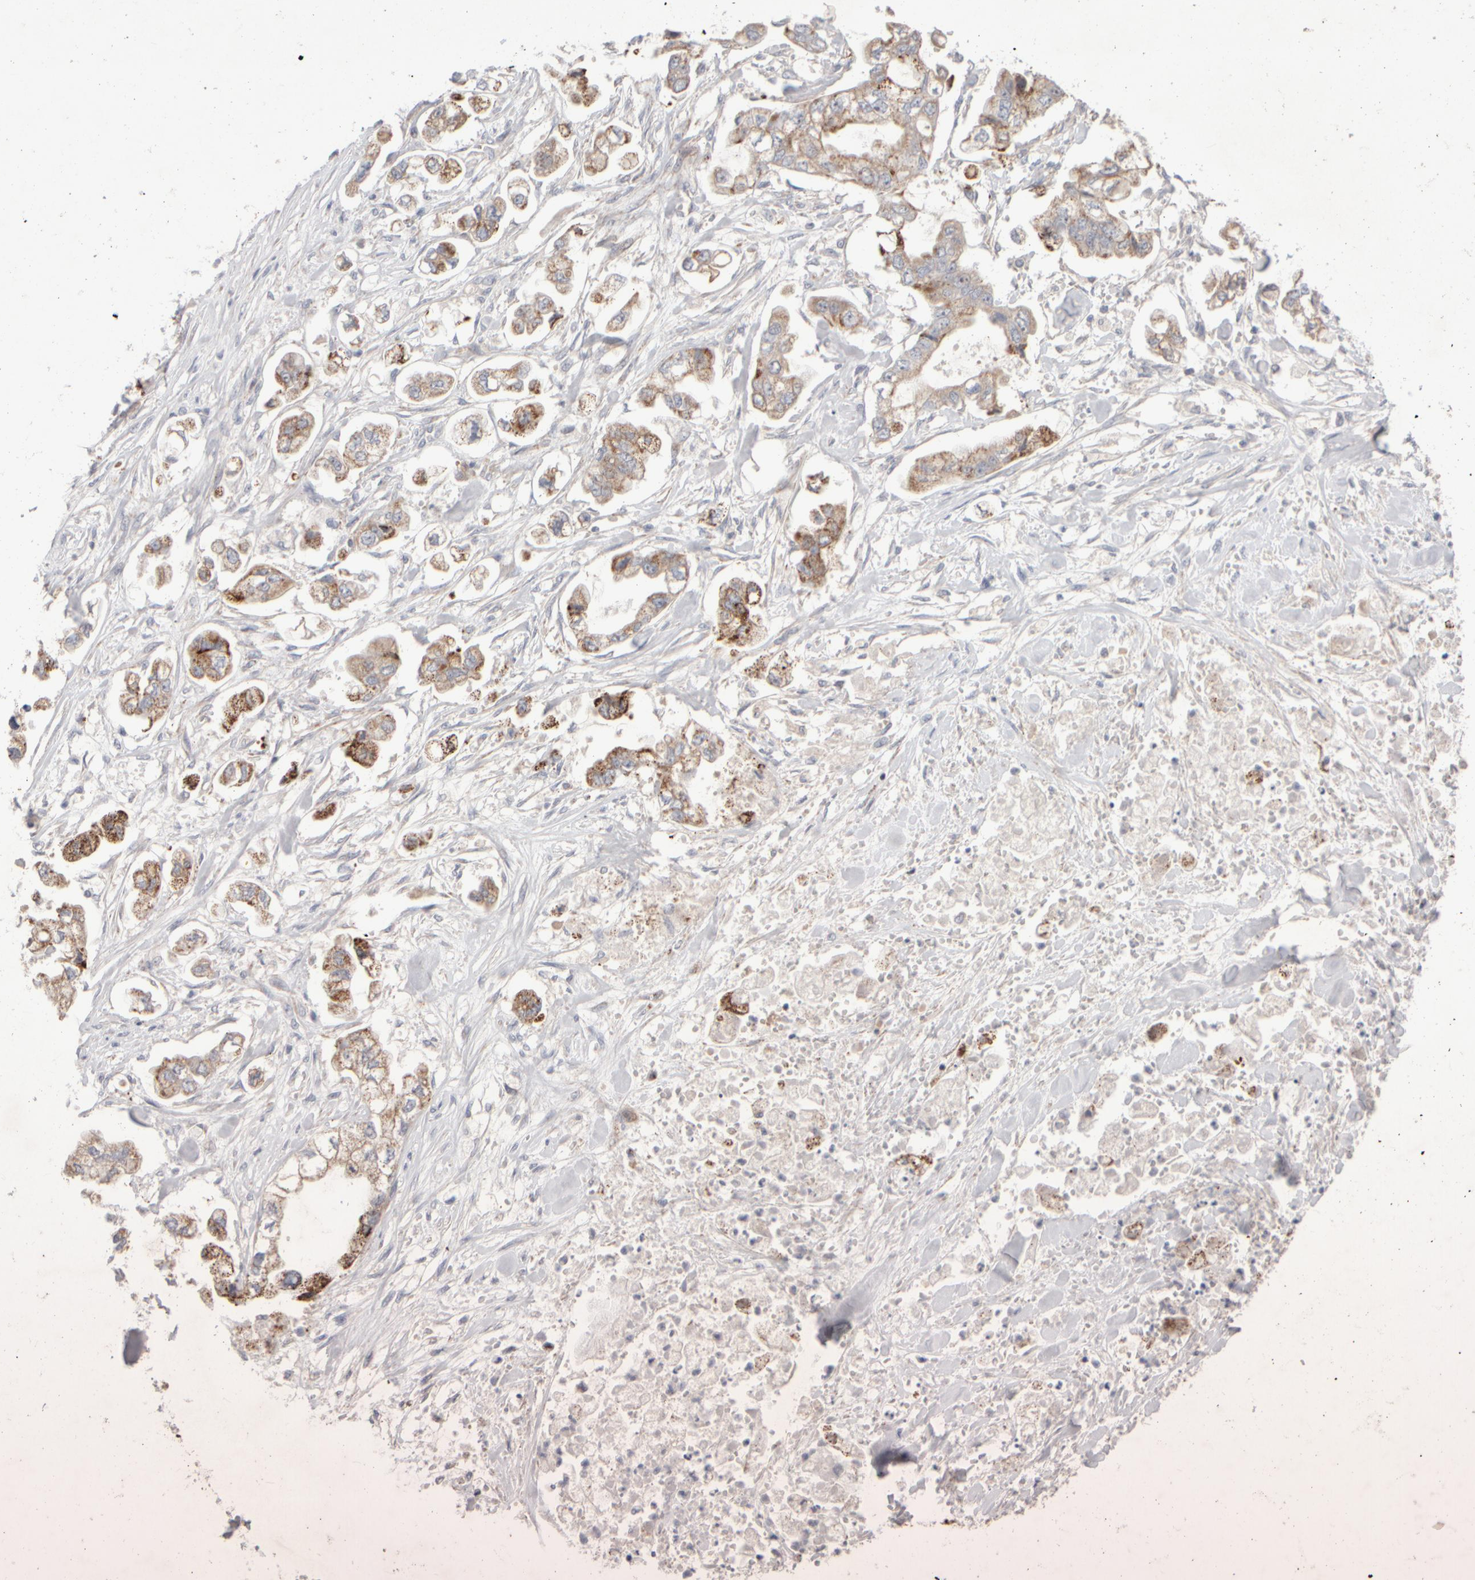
{"staining": {"intensity": "moderate", "quantity": ">75%", "location": "cytoplasmic/membranous"}, "tissue": "stomach cancer", "cell_type": "Tumor cells", "image_type": "cancer", "snomed": [{"axis": "morphology", "description": "Normal tissue, NOS"}, {"axis": "morphology", "description": "Adenocarcinoma, NOS"}, {"axis": "topography", "description": "Stomach"}], "caption": "Moderate cytoplasmic/membranous expression is identified in about >75% of tumor cells in stomach cancer.", "gene": "CHADL", "patient": {"sex": "male", "age": 62}}